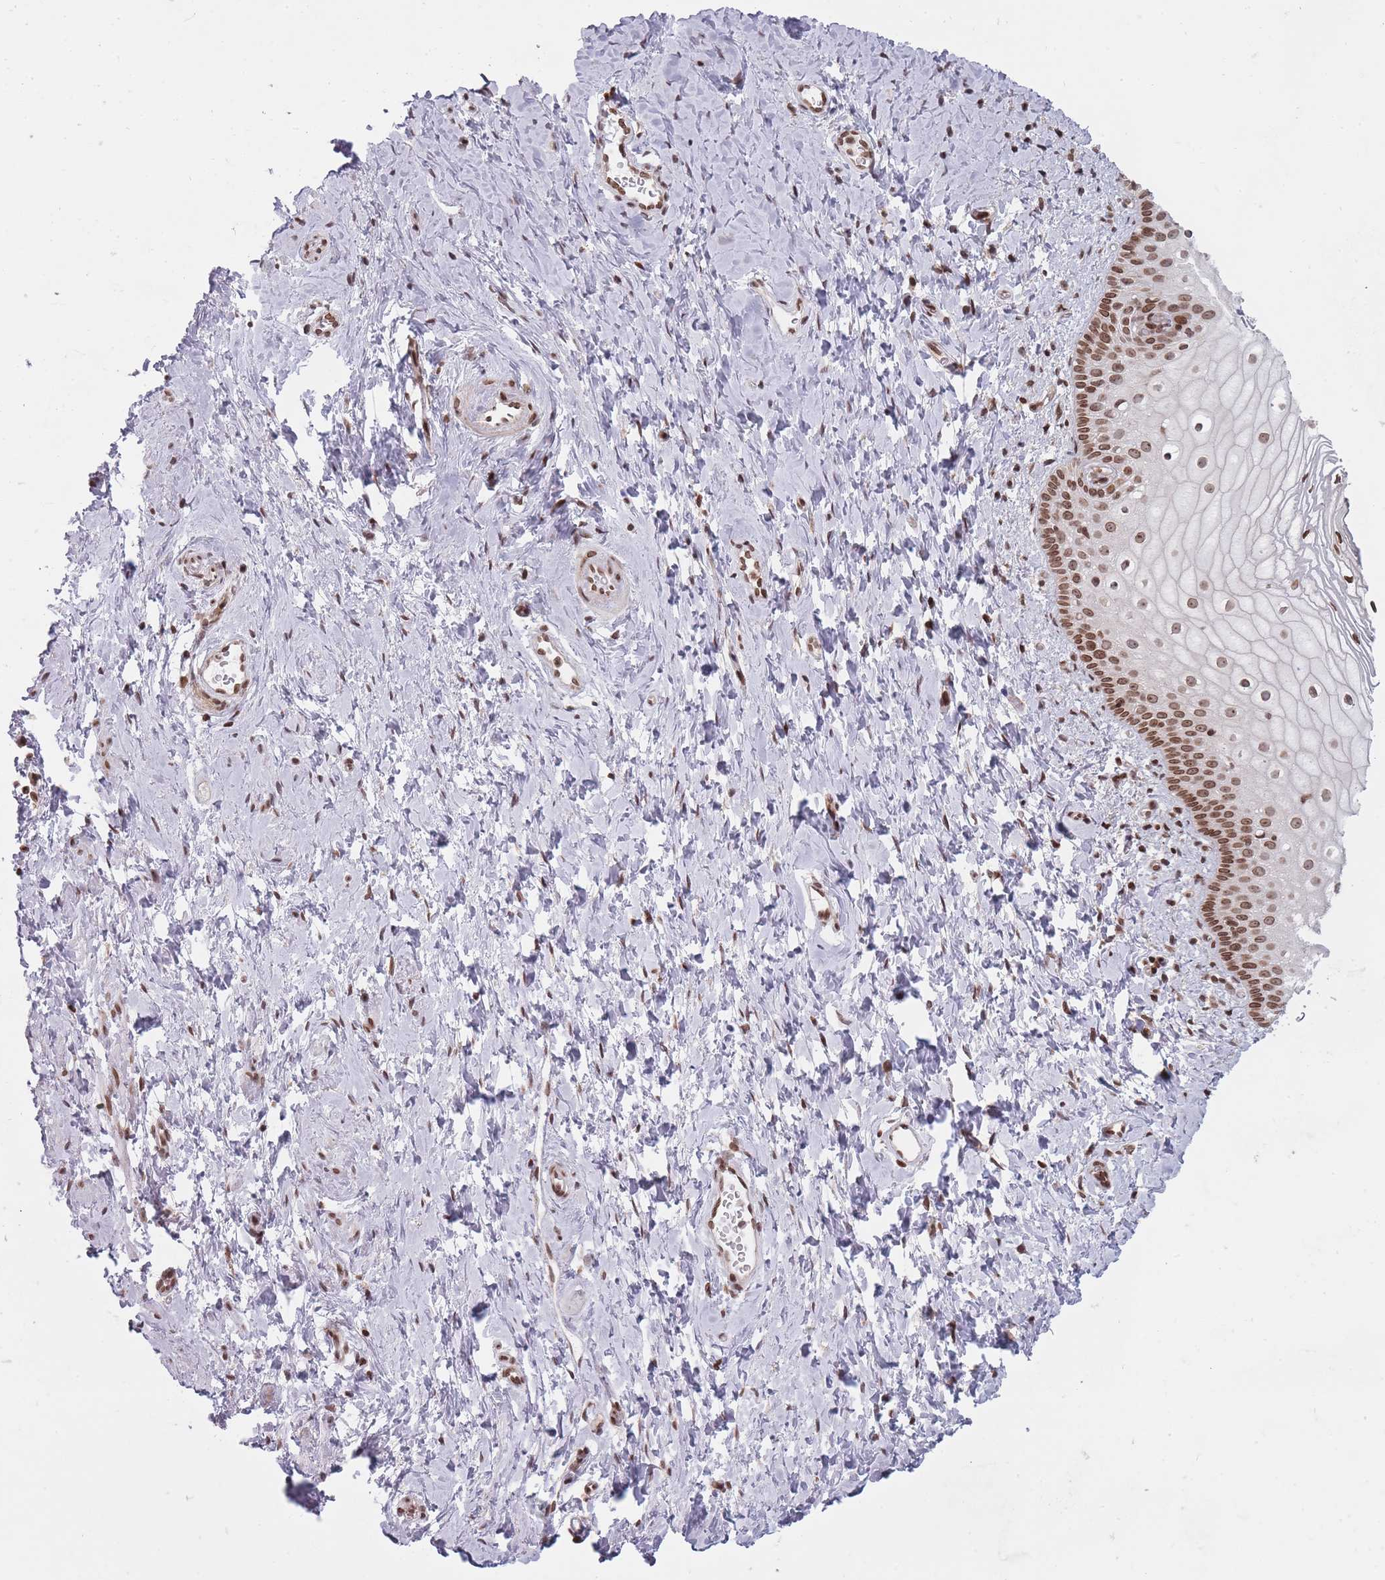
{"staining": {"intensity": "moderate", "quantity": ">75%", "location": "nuclear"}, "tissue": "vagina", "cell_type": "Squamous epithelial cells", "image_type": "normal", "snomed": [{"axis": "morphology", "description": "Normal tissue, NOS"}, {"axis": "topography", "description": "Vagina"}], "caption": "Vagina stained with a brown dye displays moderate nuclear positive positivity in about >75% of squamous epithelial cells.", "gene": "TMC6", "patient": {"sex": "female", "age": 56}}